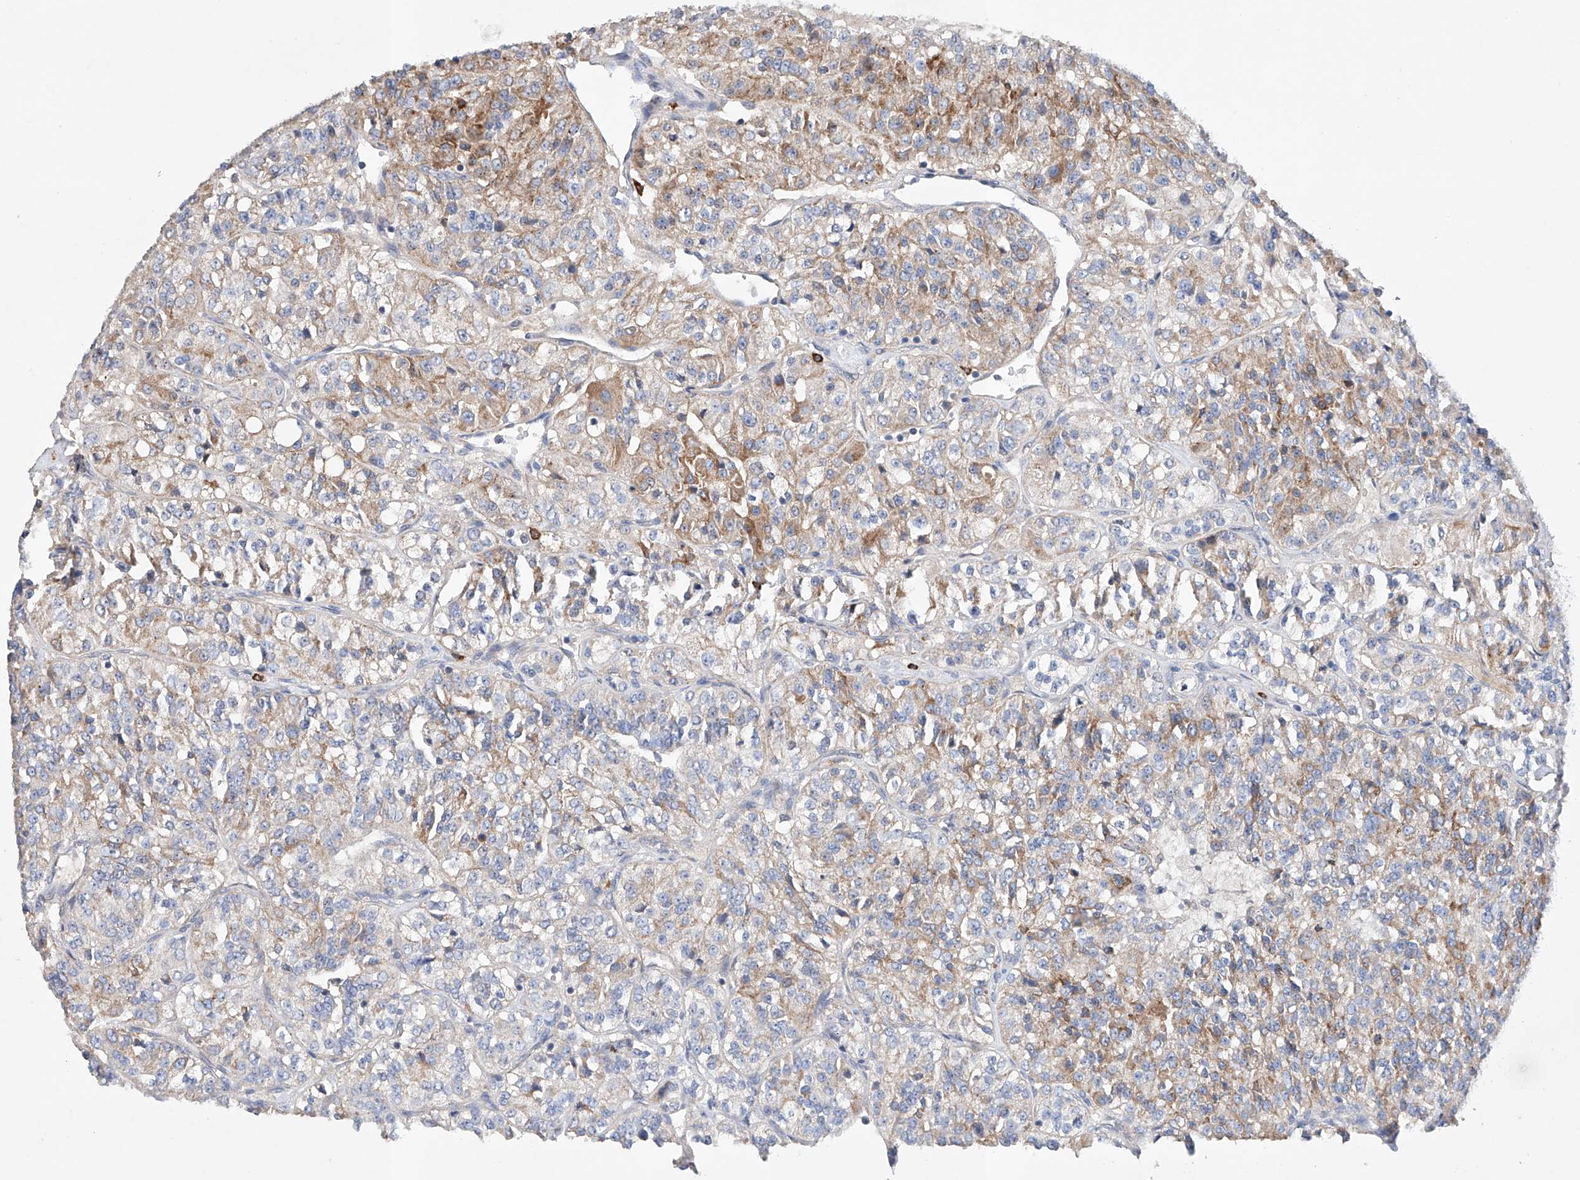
{"staining": {"intensity": "moderate", "quantity": "25%-75%", "location": "cytoplasmic/membranous"}, "tissue": "renal cancer", "cell_type": "Tumor cells", "image_type": "cancer", "snomed": [{"axis": "morphology", "description": "Adenocarcinoma, NOS"}, {"axis": "topography", "description": "Kidney"}], "caption": "Approximately 25%-75% of tumor cells in human renal cancer (adenocarcinoma) demonstrate moderate cytoplasmic/membranous protein staining as visualized by brown immunohistochemical staining.", "gene": "AFG1L", "patient": {"sex": "female", "age": 63}}